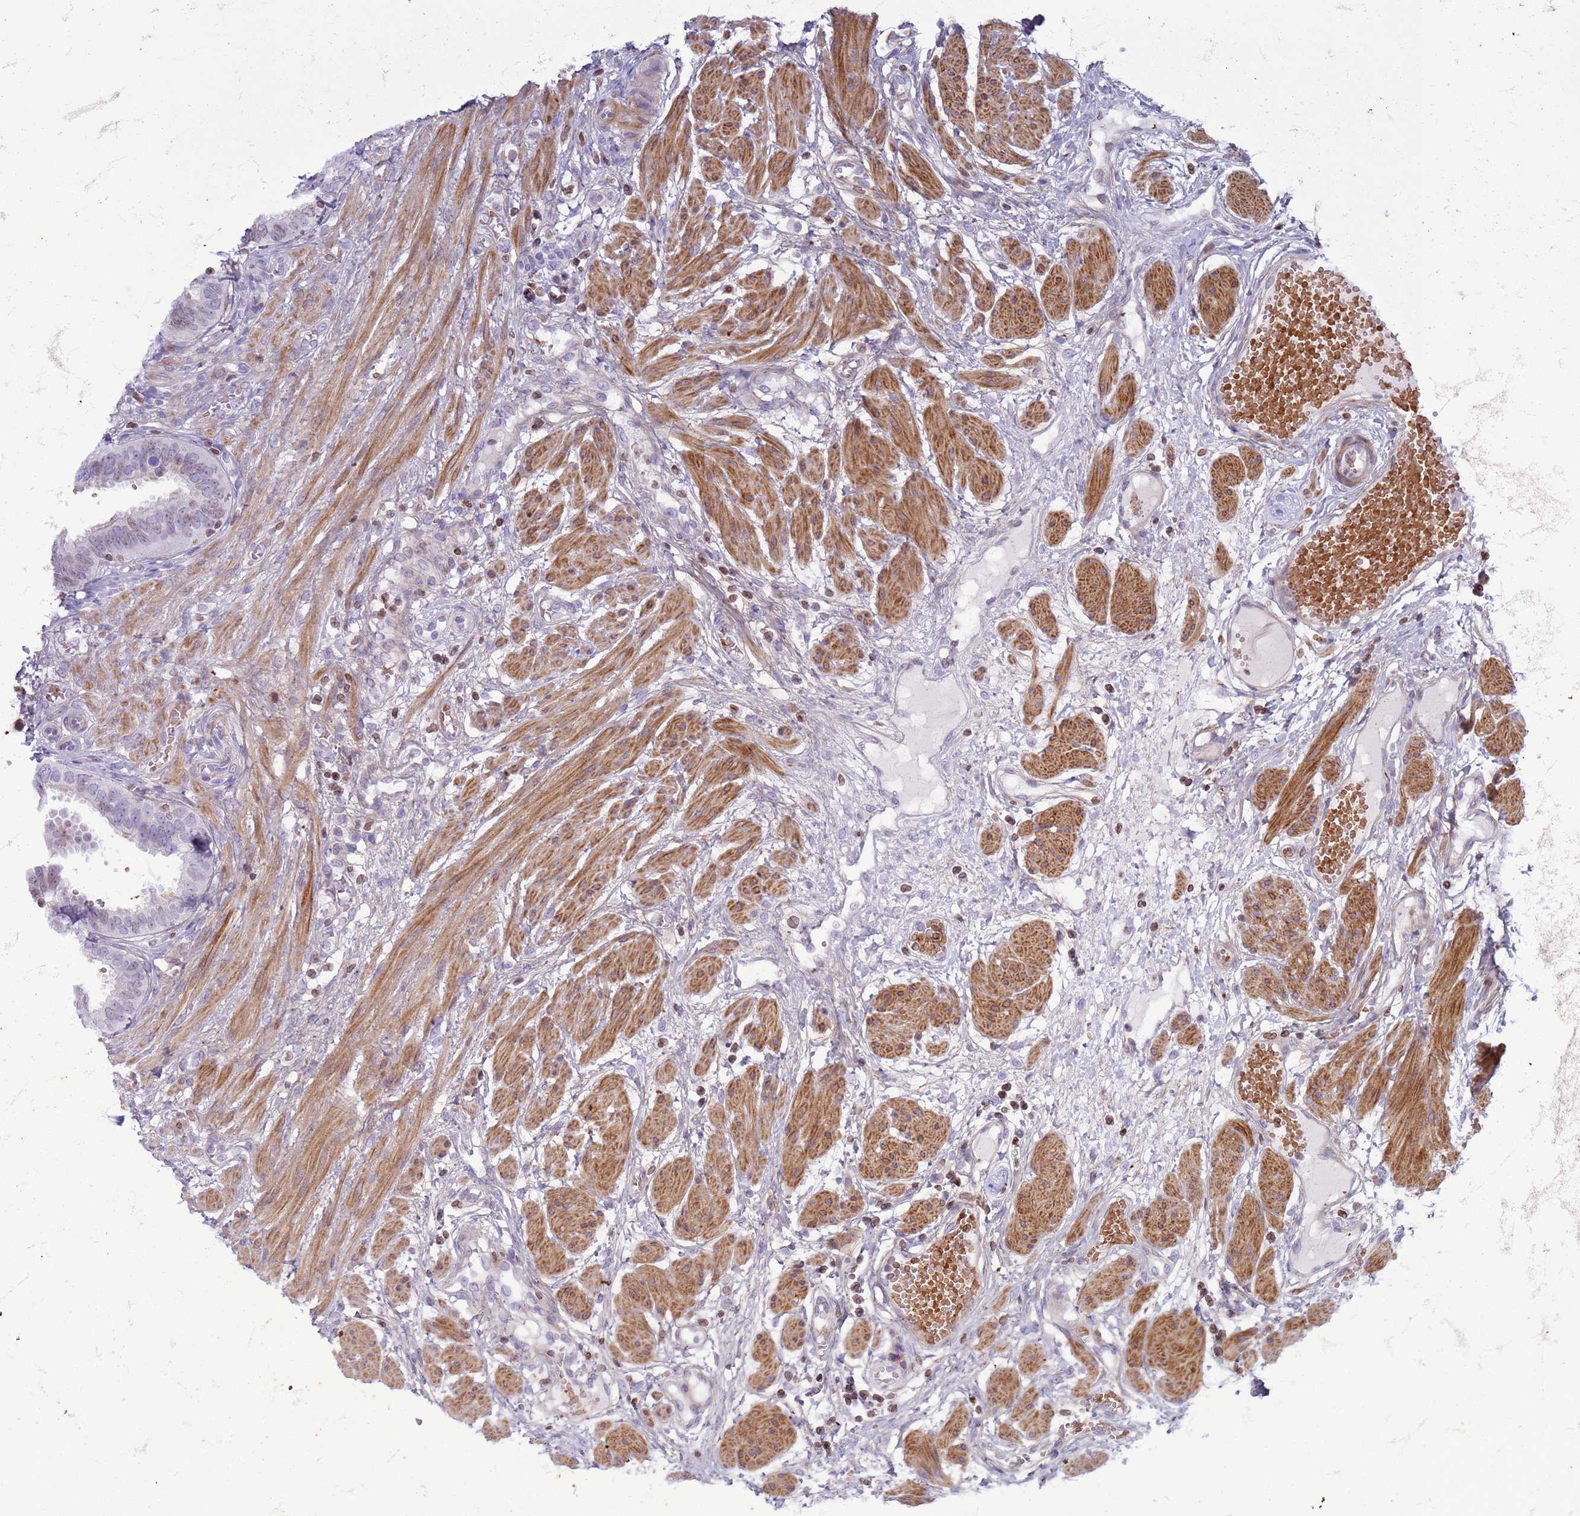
{"staining": {"intensity": "moderate", "quantity": "25%-75%", "location": "cytoplasmic/membranous,nuclear"}, "tissue": "fallopian tube", "cell_type": "Glandular cells", "image_type": "normal", "snomed": [{"axis": "morphology", "description": "Normal tissue, NOS"}, {"axis": "topography", "description": "Fallopian tube"}], "caption": "Human fallopian tube stained with a brown dye shows moderate cytoplasmic/membranous,nuclear positive expression in about 25%-75% of glandular cells.", "gene": "METTL25B", "patient": {"sex": "female", "age": 37}}